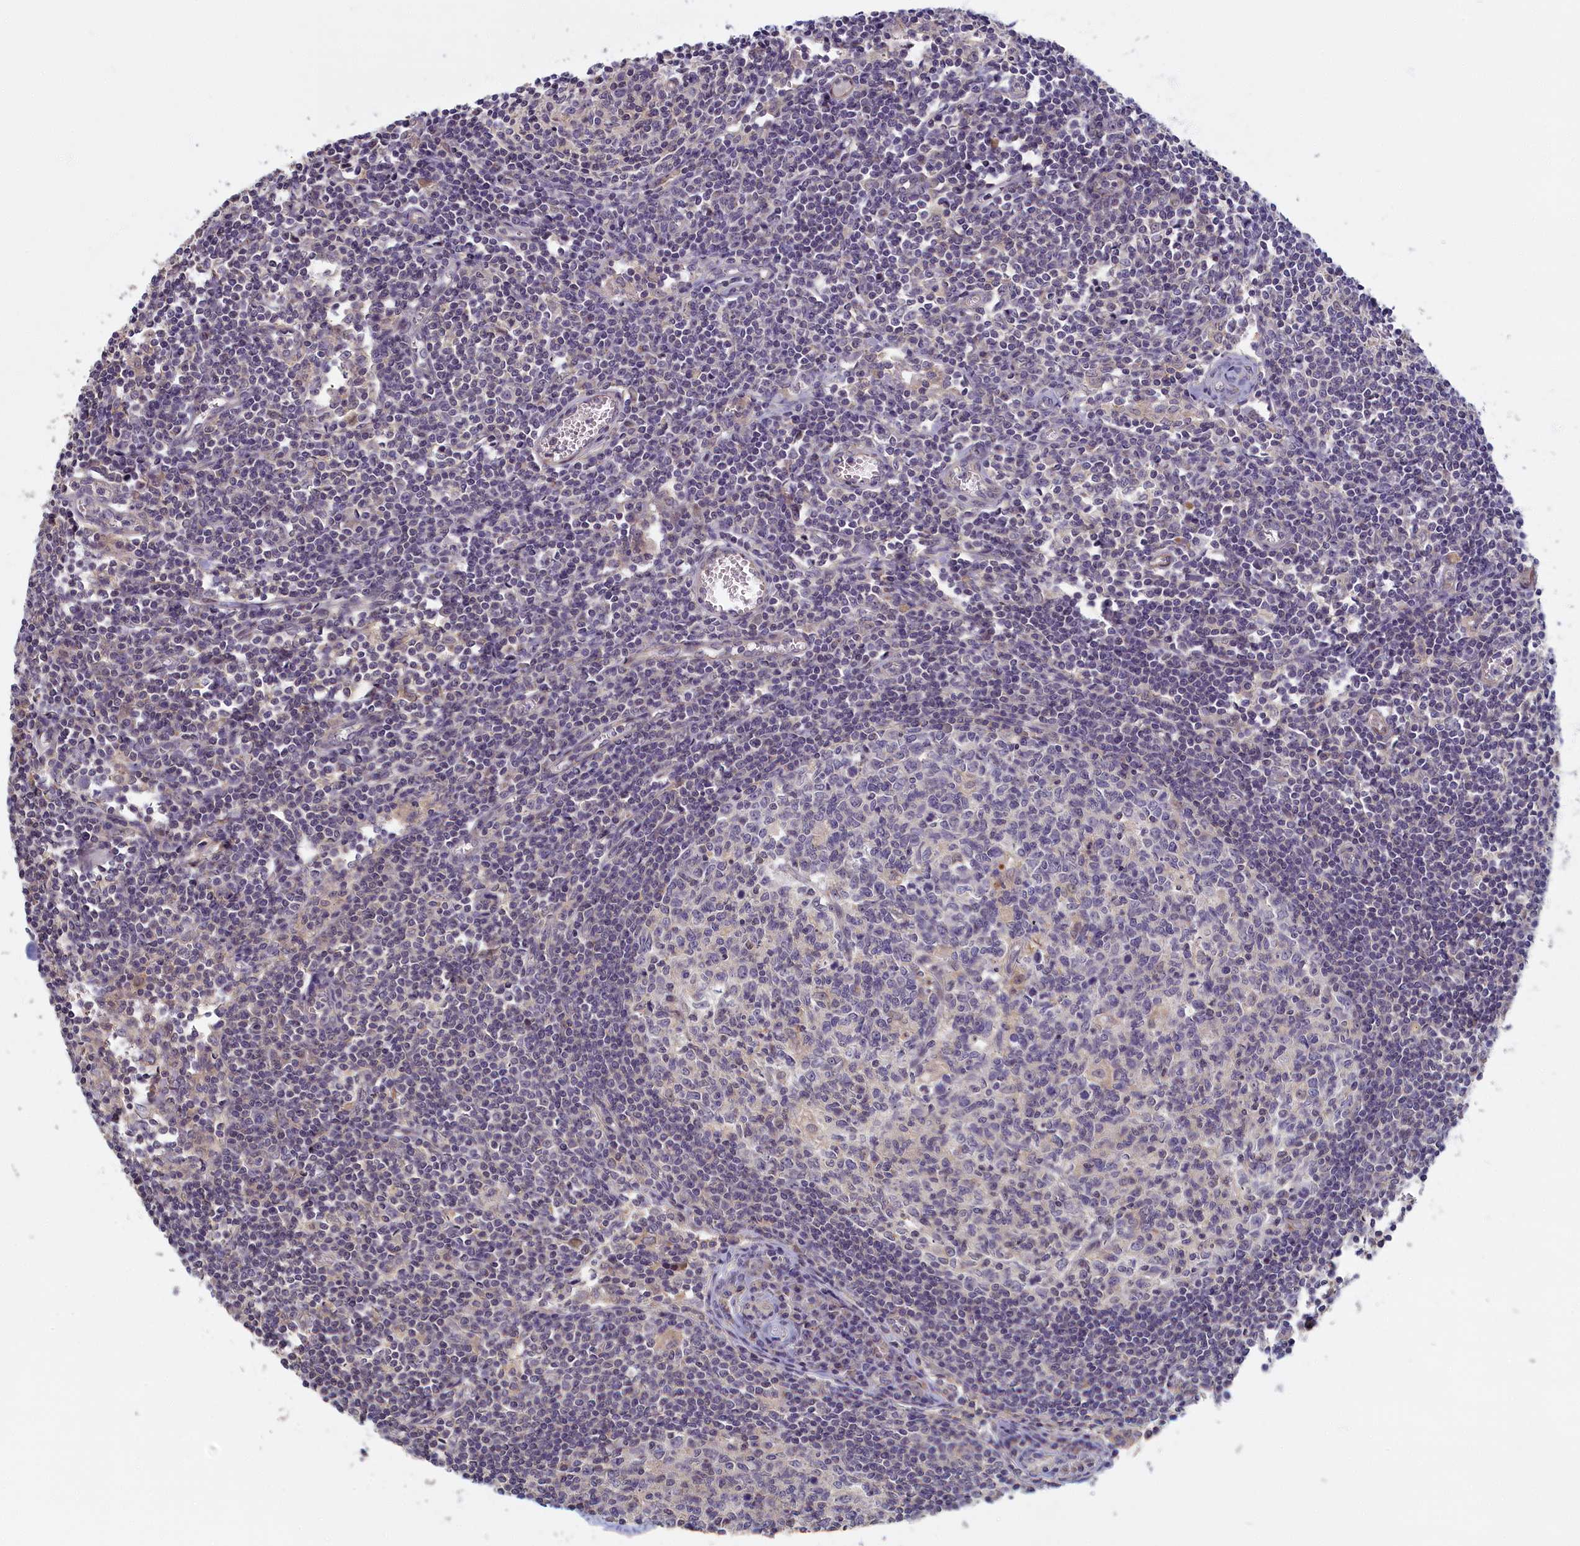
{"staining": {"intensity": "negative", "quantity": "none", "location": "none"}, "tissue": "lymph node", "cell_type": "Germinal center cells", "image_type": "normal", "snomed": [{"axis": "morphology", "description": "Normal tissue, NOS"}, {"axis": "topography", "description": "Lymph node"}], "caption": "This is a micrograph of immunohistochemistry staining of benign lymph node, which shows no staining in germinal center cells.", "gene": "TRPM4", "patient": {"sex": "female", "age": 55}}